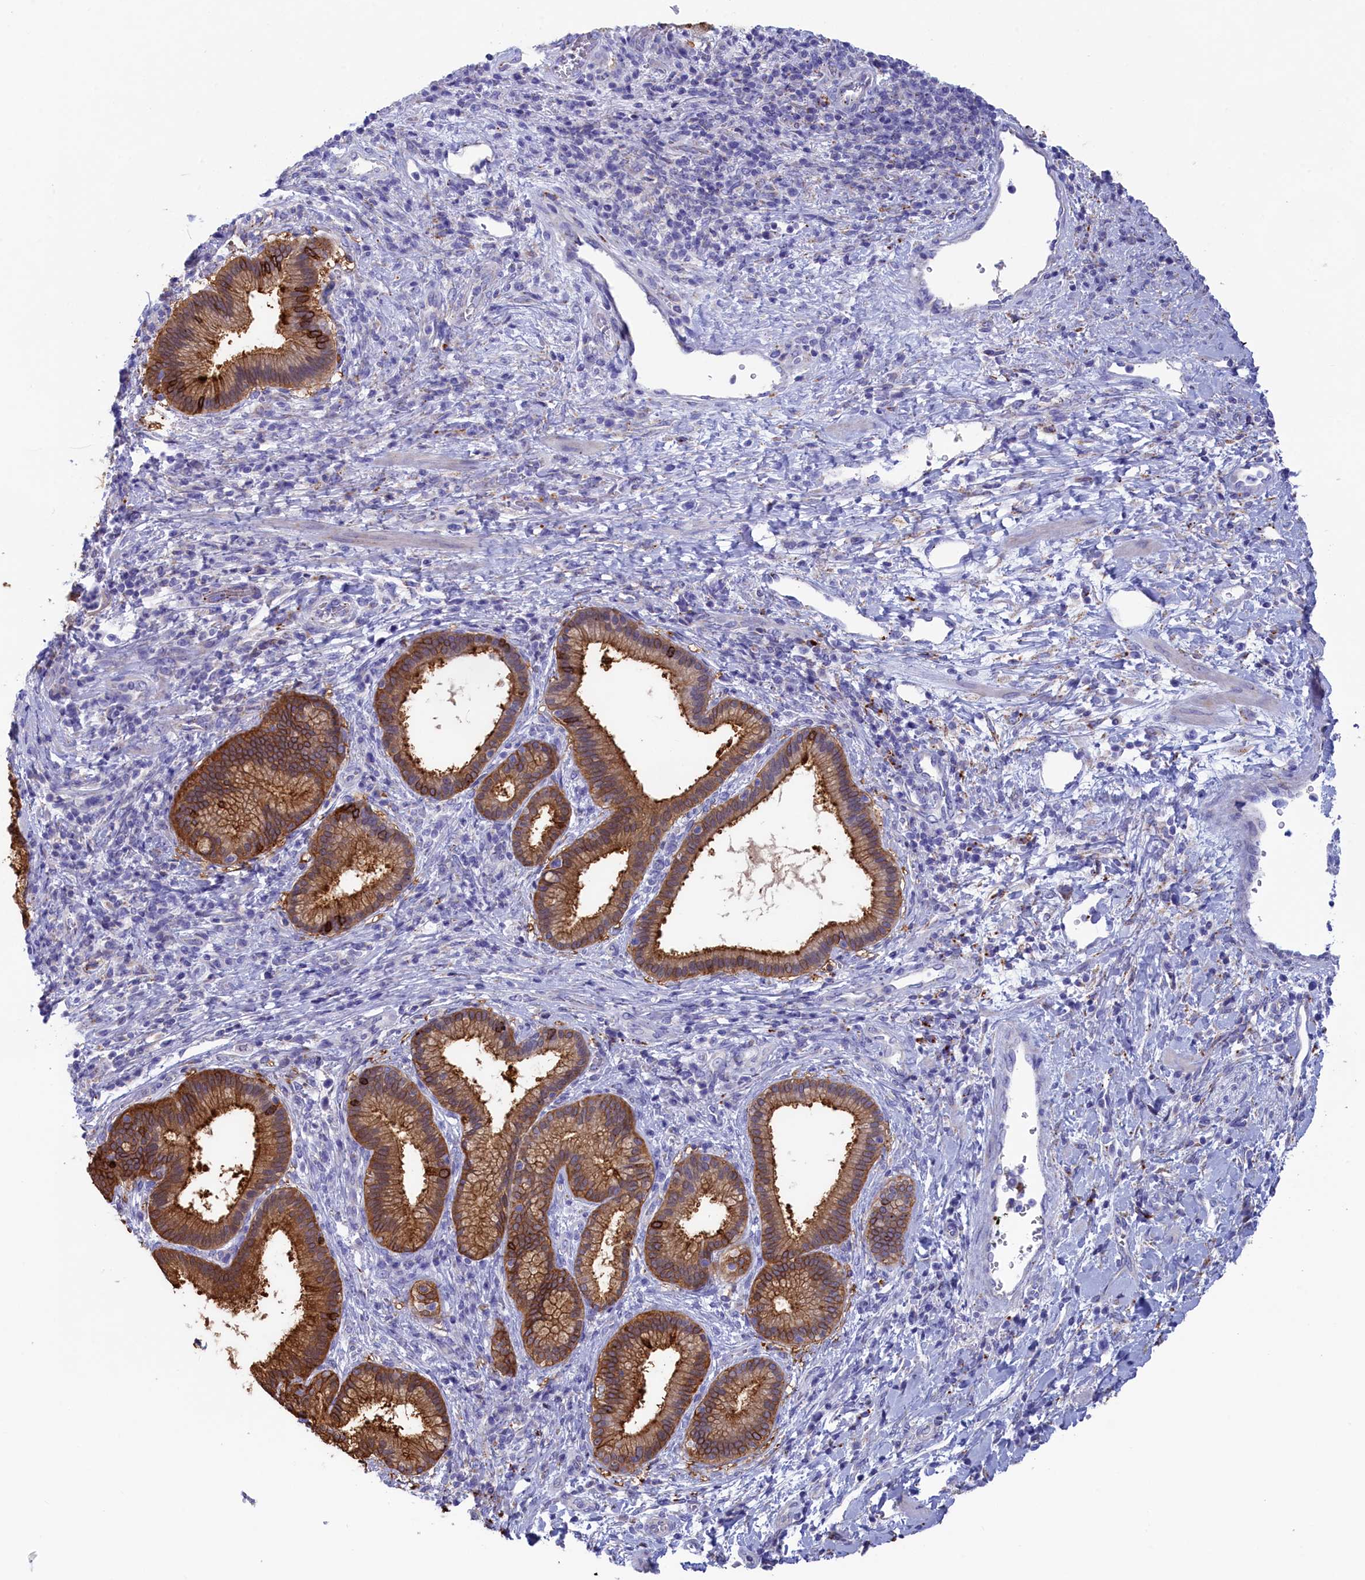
{"staining": {"intensity": "strong", "quantity": "25%-75%", "location": "cytoplasmic/membranous"}, "tissue": "pancreatic cancer", "cell_type": "Tumor cells", "image_type": "cancer", "snomed": [{"axis": "morphology", "description": "Normal tissue, NOS"}, {"axis": "morphology", "description": "Adenocarcinoma, NOS"}, {"axis": "topography", "description": "Pancreas"}], "caption": "High-power microscopy captured an immunohistochemistry (IHC) histopathology image of adenocarcinoma (pancreatic), revealing strong cytoplasmic/membranous expression in approximately 25%-75% of tumor cells.", "gene": "WDR6", "patient": {"sex": "female", "age": 55}}